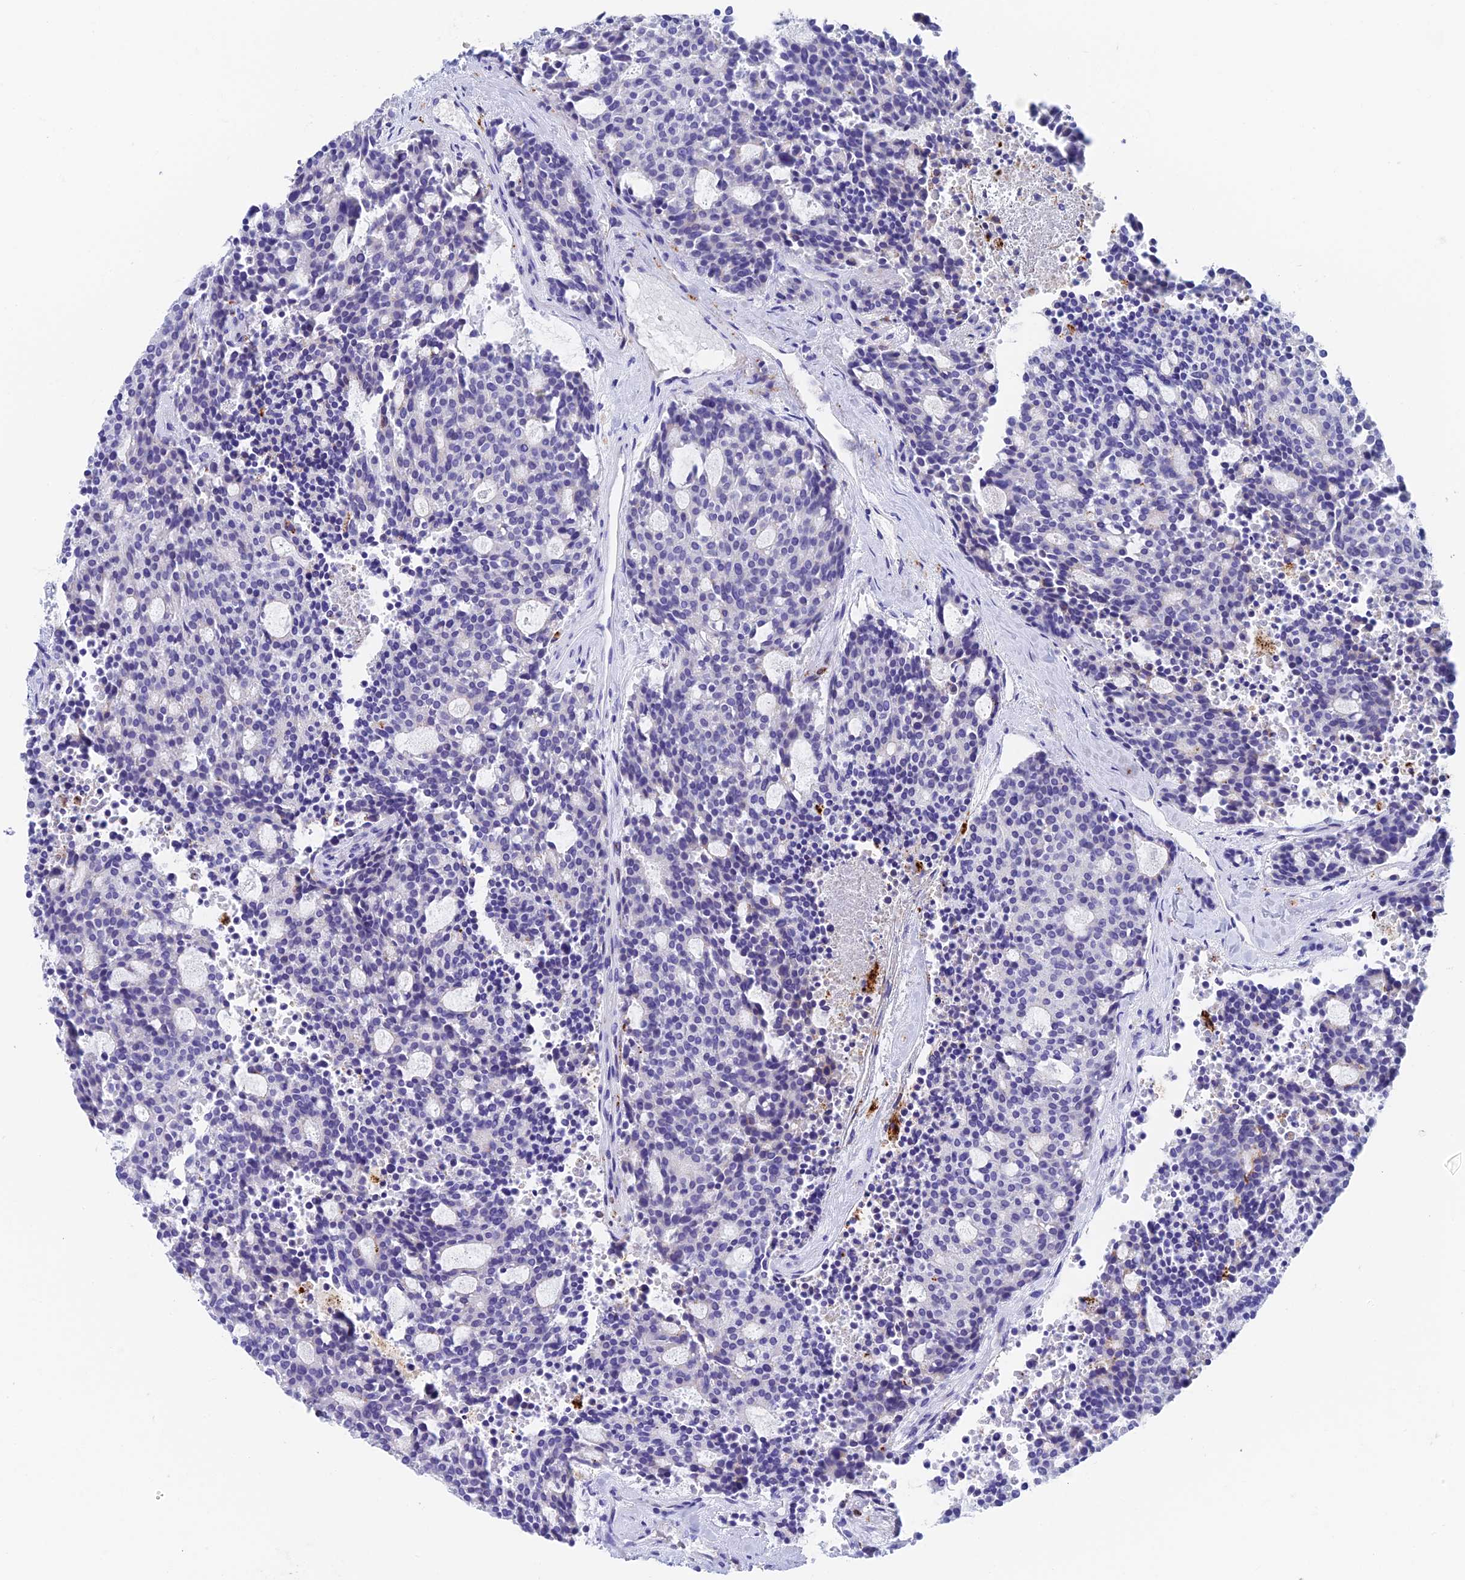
{"staining": {"intensity": "negative", "quantity": "none", "location": "none"}, "tissue": "carcinoid", "cell_type": "Tumor cells", "image_type": "cancer", "snomed": [{"axis": "morphology", "description": "Carcinoid, malignant, NOS"}, {"axis": "topography", "description": "Pancreas"}], "caption": "Malignant carcinoid stained for a protein using immunohistochemistry (IHC) displays no positivity tumor cells.", "gene": "ADAMTS13", "patient": {"sex": "female", "age": 54}}